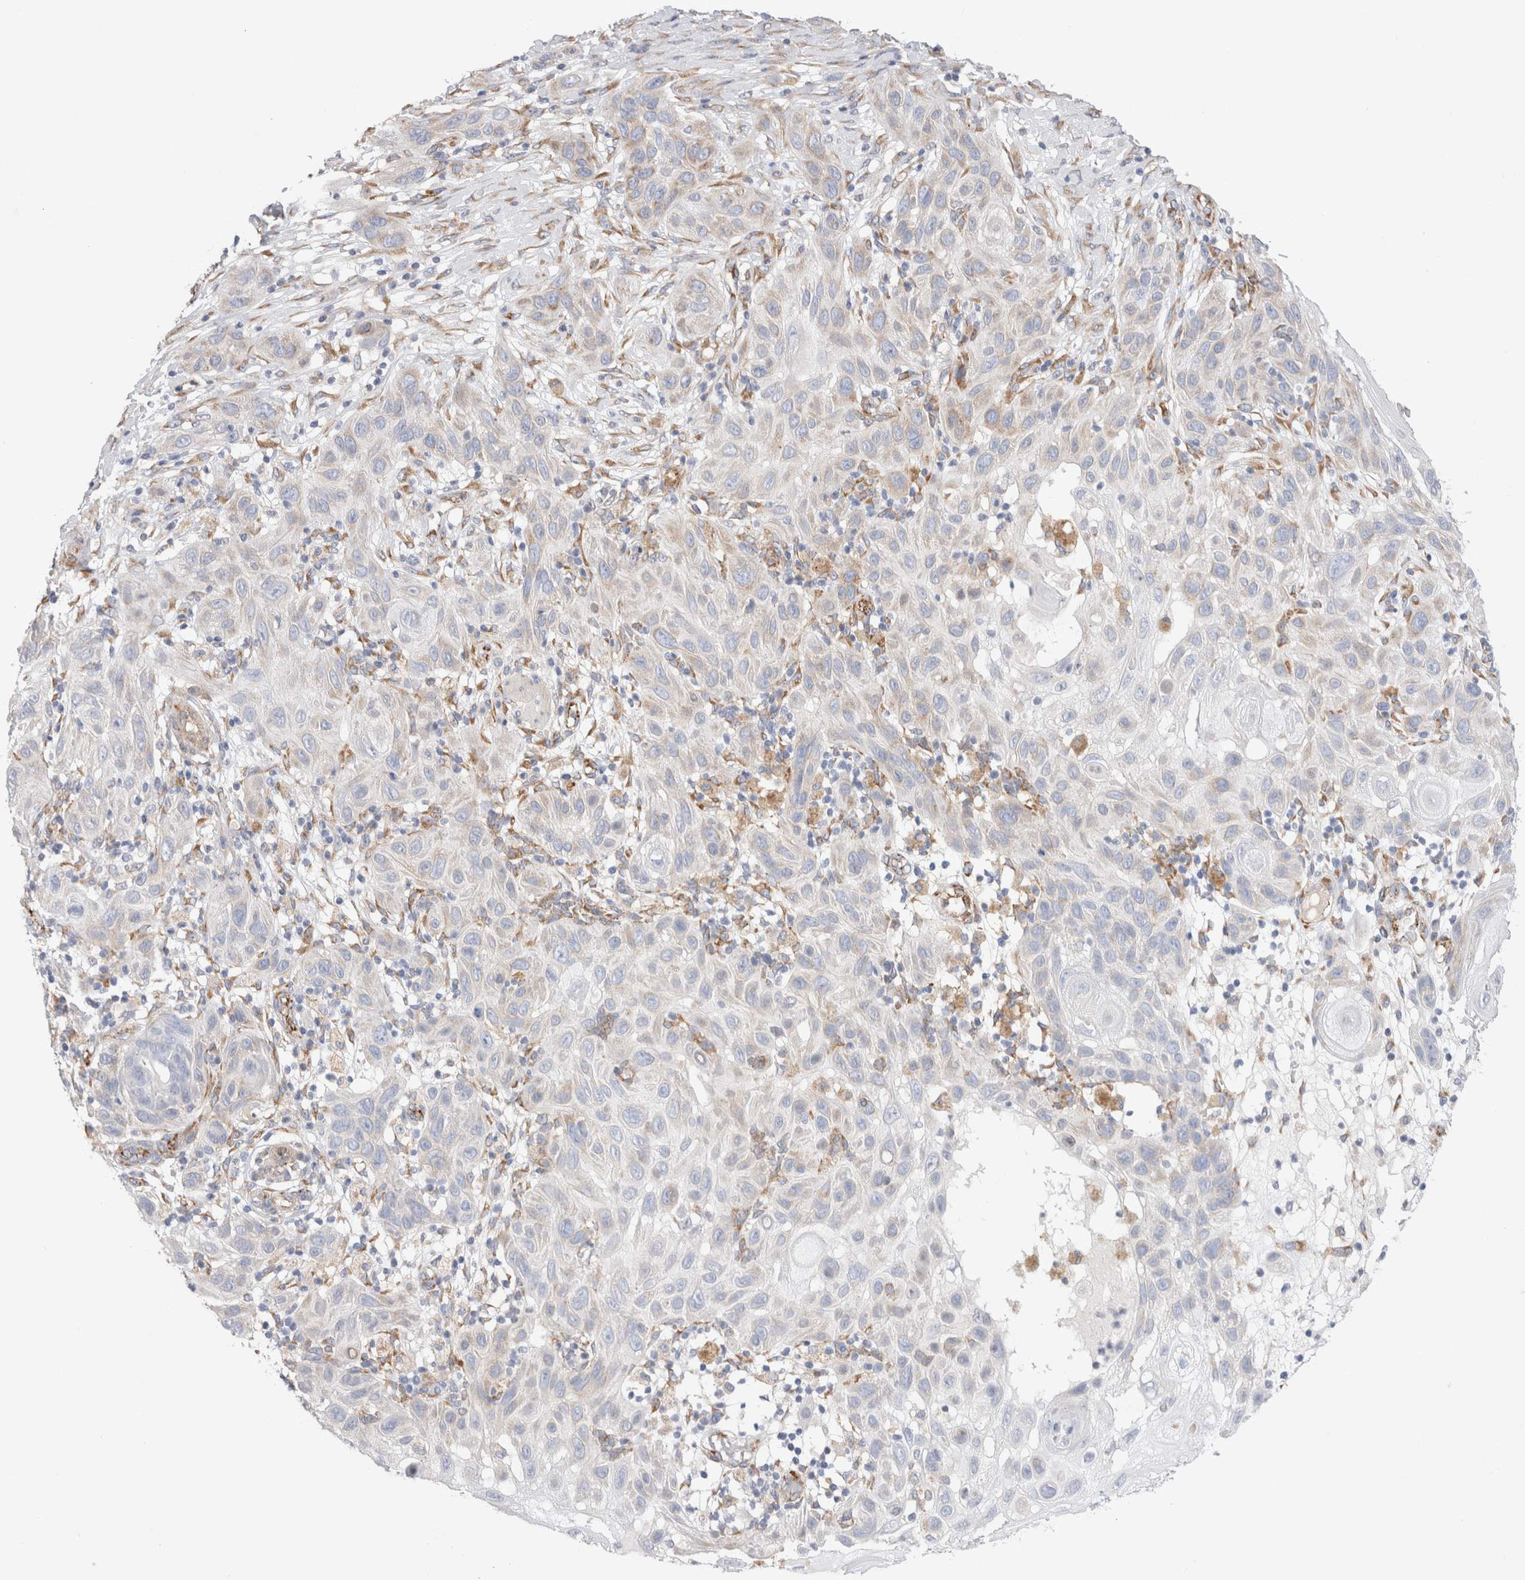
{"staining": {"intensity": "weak", "quantity": "<25%", "location": "cytoplasmic/membranous"}, "tissue": "skin cancer", "cell_type": "Tumor cells", "image_type": "cancer", "snomed": [{"axis": "morphology", "description": "Squamous cell carcinoma, NOS"}, {"axis": "topography", "description": "Skin"}], "caption": "The immunohistochemistry (IHC) image has no significant positivity in tumor cells of skin cancer tissue.", "gene": "CNPY4", "patient": {"sex": "female", "age": 96}}